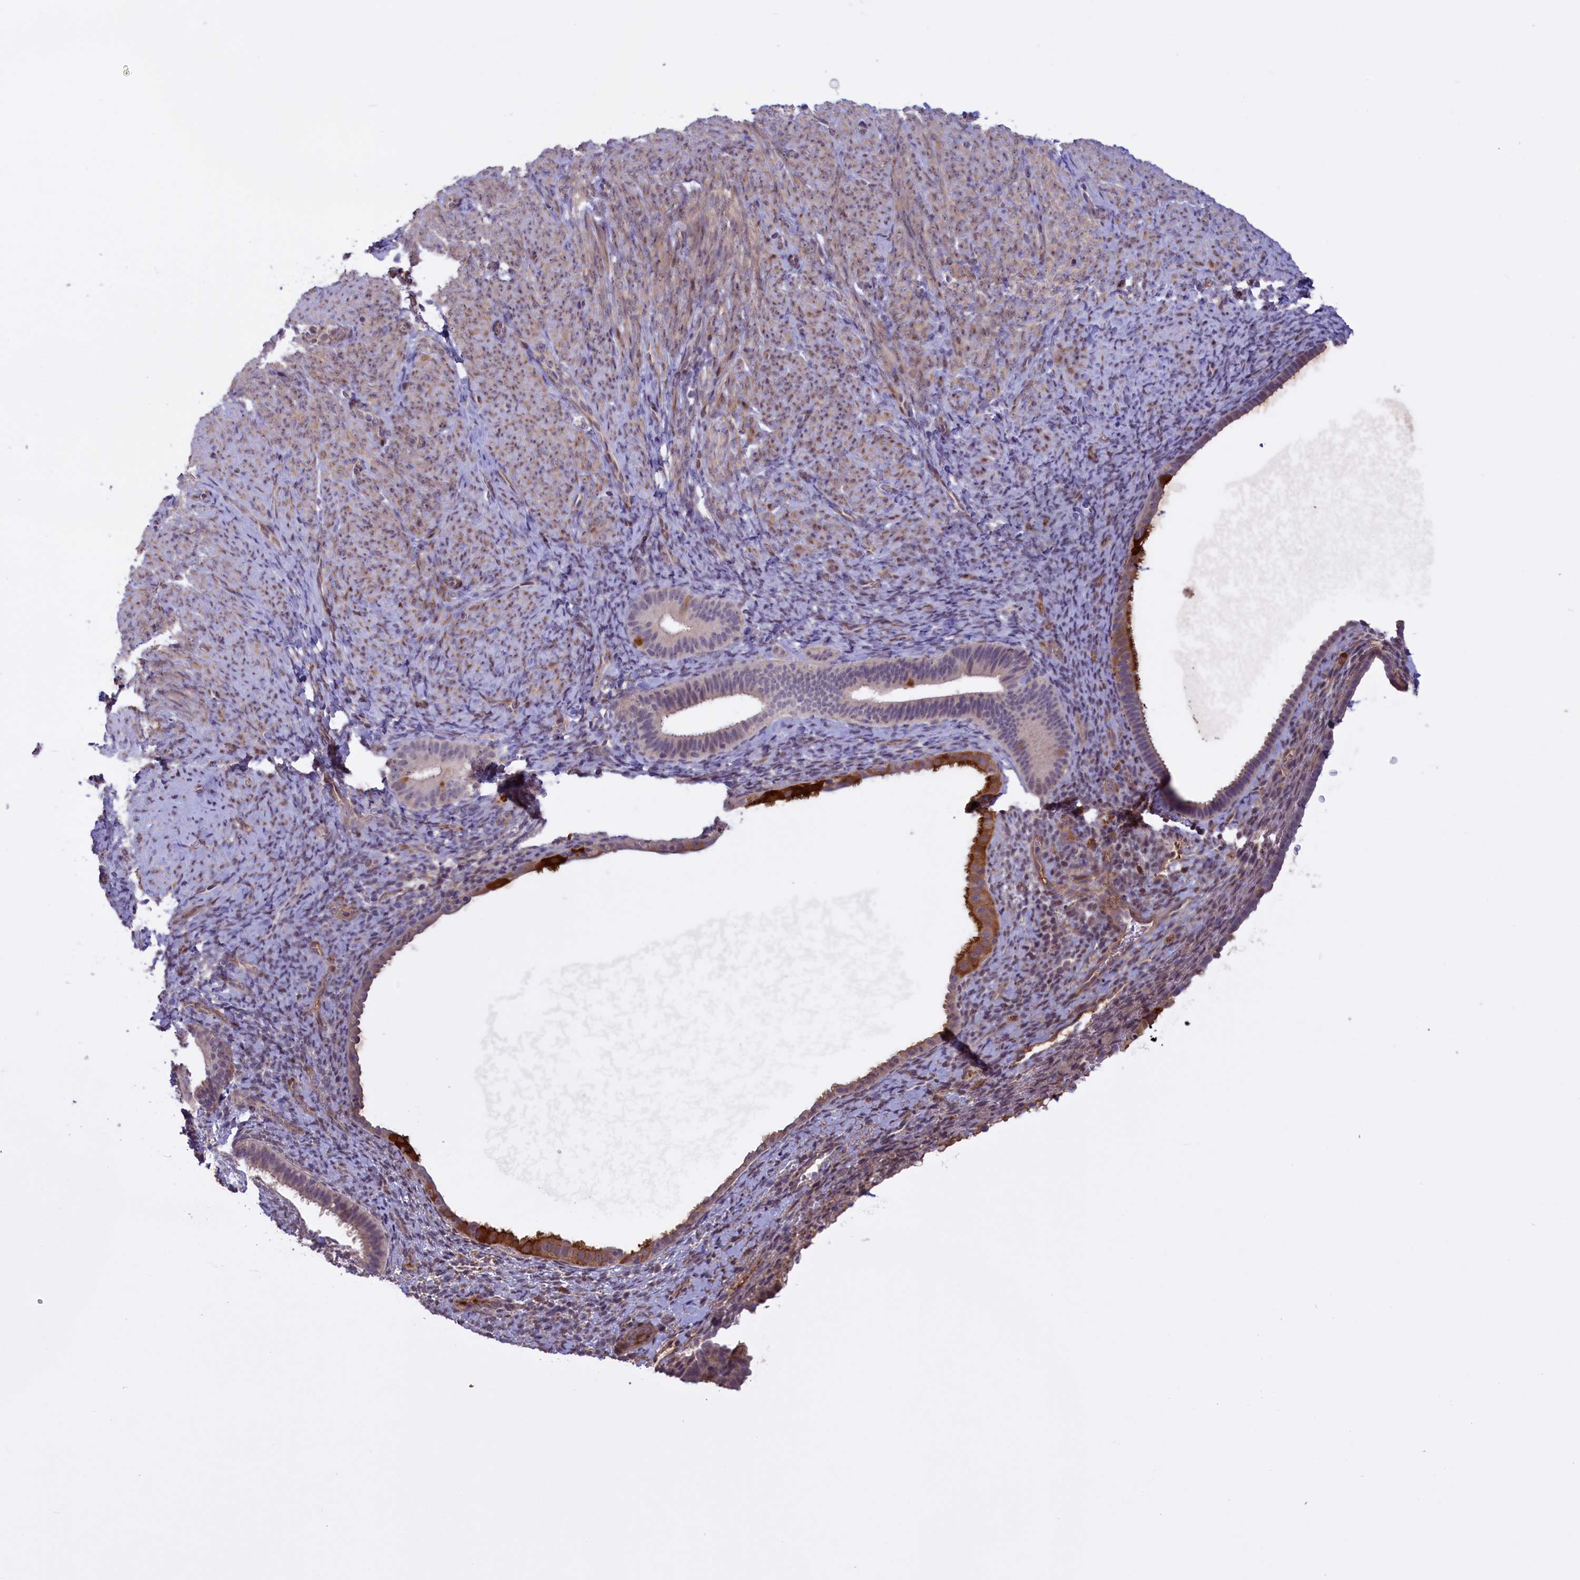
{"staining": {"intensity": "negative", "quantity": "none", "location": "none"}, "tissue": "endometrium", "cell_type": "Cells in endometrial stroma", "image_type": "normal", "snomed": [{"axis": "morphology", "description": "Normal tissue, NOS"}, {"axis": "topography", "description": "Endometrium"}], "caption": "The image exhibits no staining of cells in endometrial stroma in unremarkable endometrium.", "gene": "RRAD", "patient": {"sex": "female", "age": 65}}